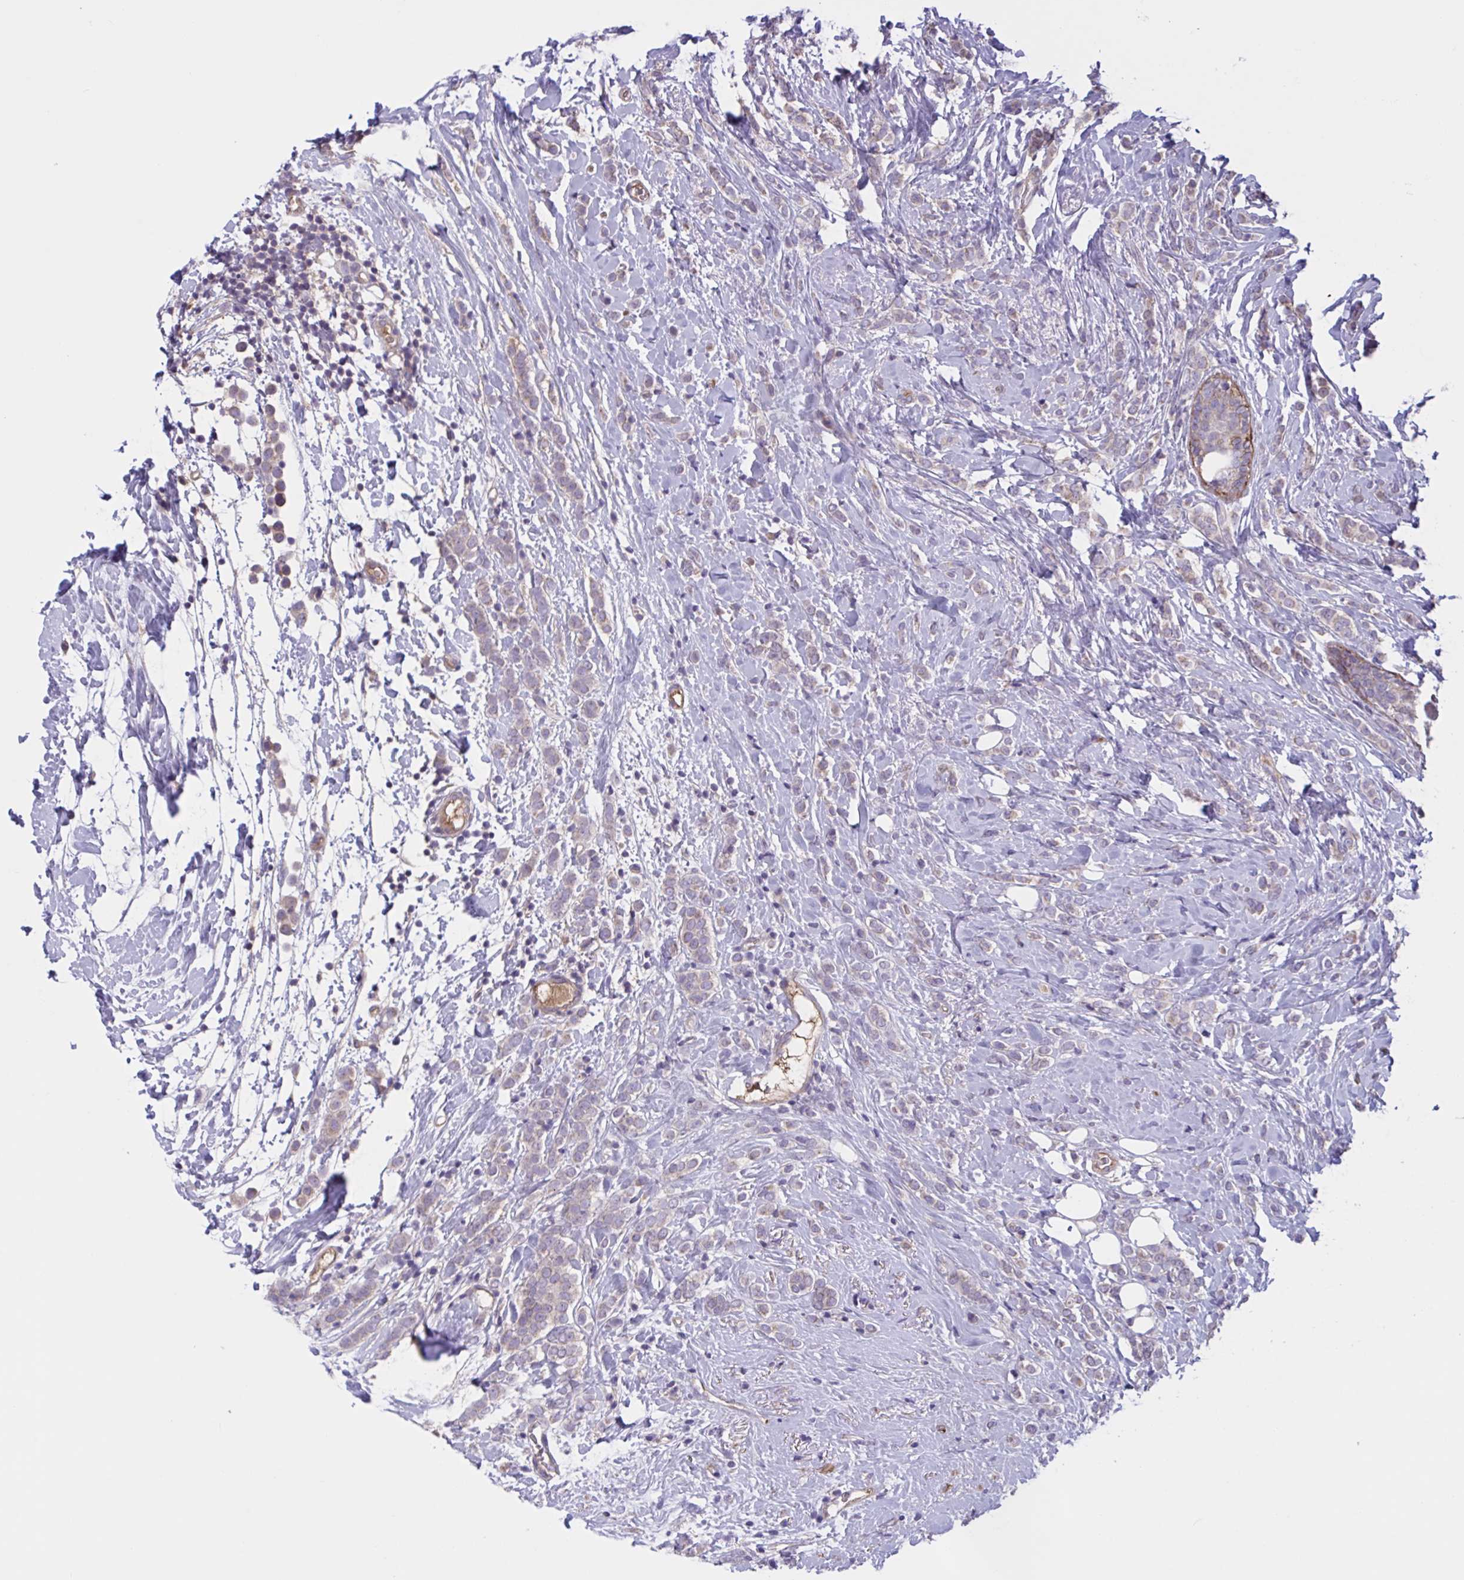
{"staining": {"intensity": "negative", "quantity": "none", "location": "none"}, "tissue": "breast cancer", "cell_type": "Tumor cells", "image_type": "cancer", "snomed": [{"axis": "morphology", "description": "Lobular carcinoma"}, {"axis": "topography", "description": "Breast"}], "caption": "Lobular carcinoma (breast) was stained to show a protein in brown. There is no significant positivity in tumor cells.", "gene": "WNT9B", "patient": {"sex": "female", "age": 49}}